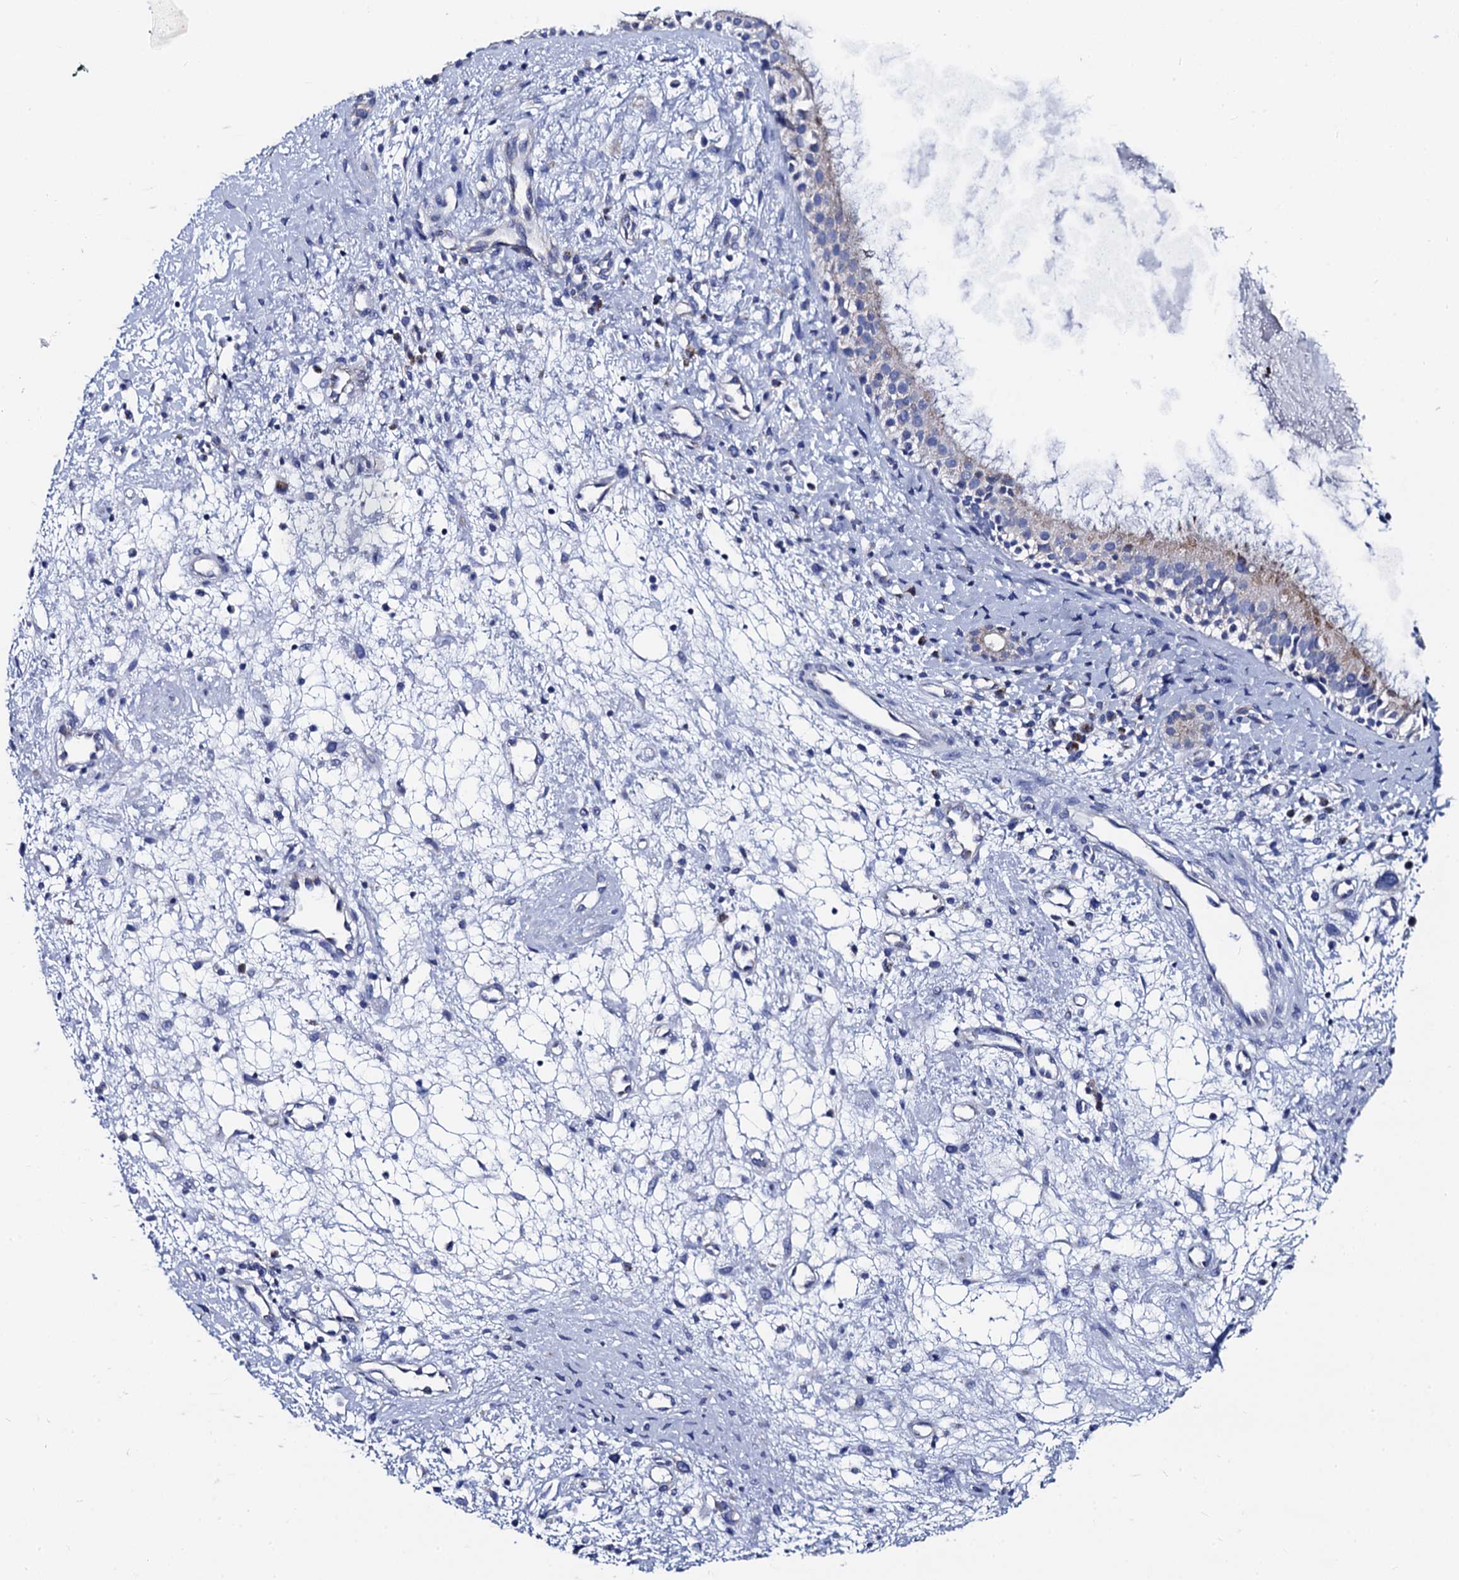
{"staining": {"intensity": "moderate", "quantity": "25%-75%", "location": "cytoplasmic/membranous"}, "tissue": "nasopharynx", "cell_type": "Respiratory epithelial cells", "image_type": "normal", "snomed": [{"axis": "morphology", "description": "Normal tissue, NOS"}, {"axis": "topography", "description": "Nasopharynx"}], "caption": "An image of human nasopharynx stained for a protein displays moderate cytoplasmic/membranous brown staining in respiratory epithelial cells. Using DAB (3,3'-diaminobenzidine) (brown) and hematoxylin (blue) stains, captured at high magnification using brightfield microscopy.", "gene": "ACADSB", "patient": {"sex": "male", "age": 22}}